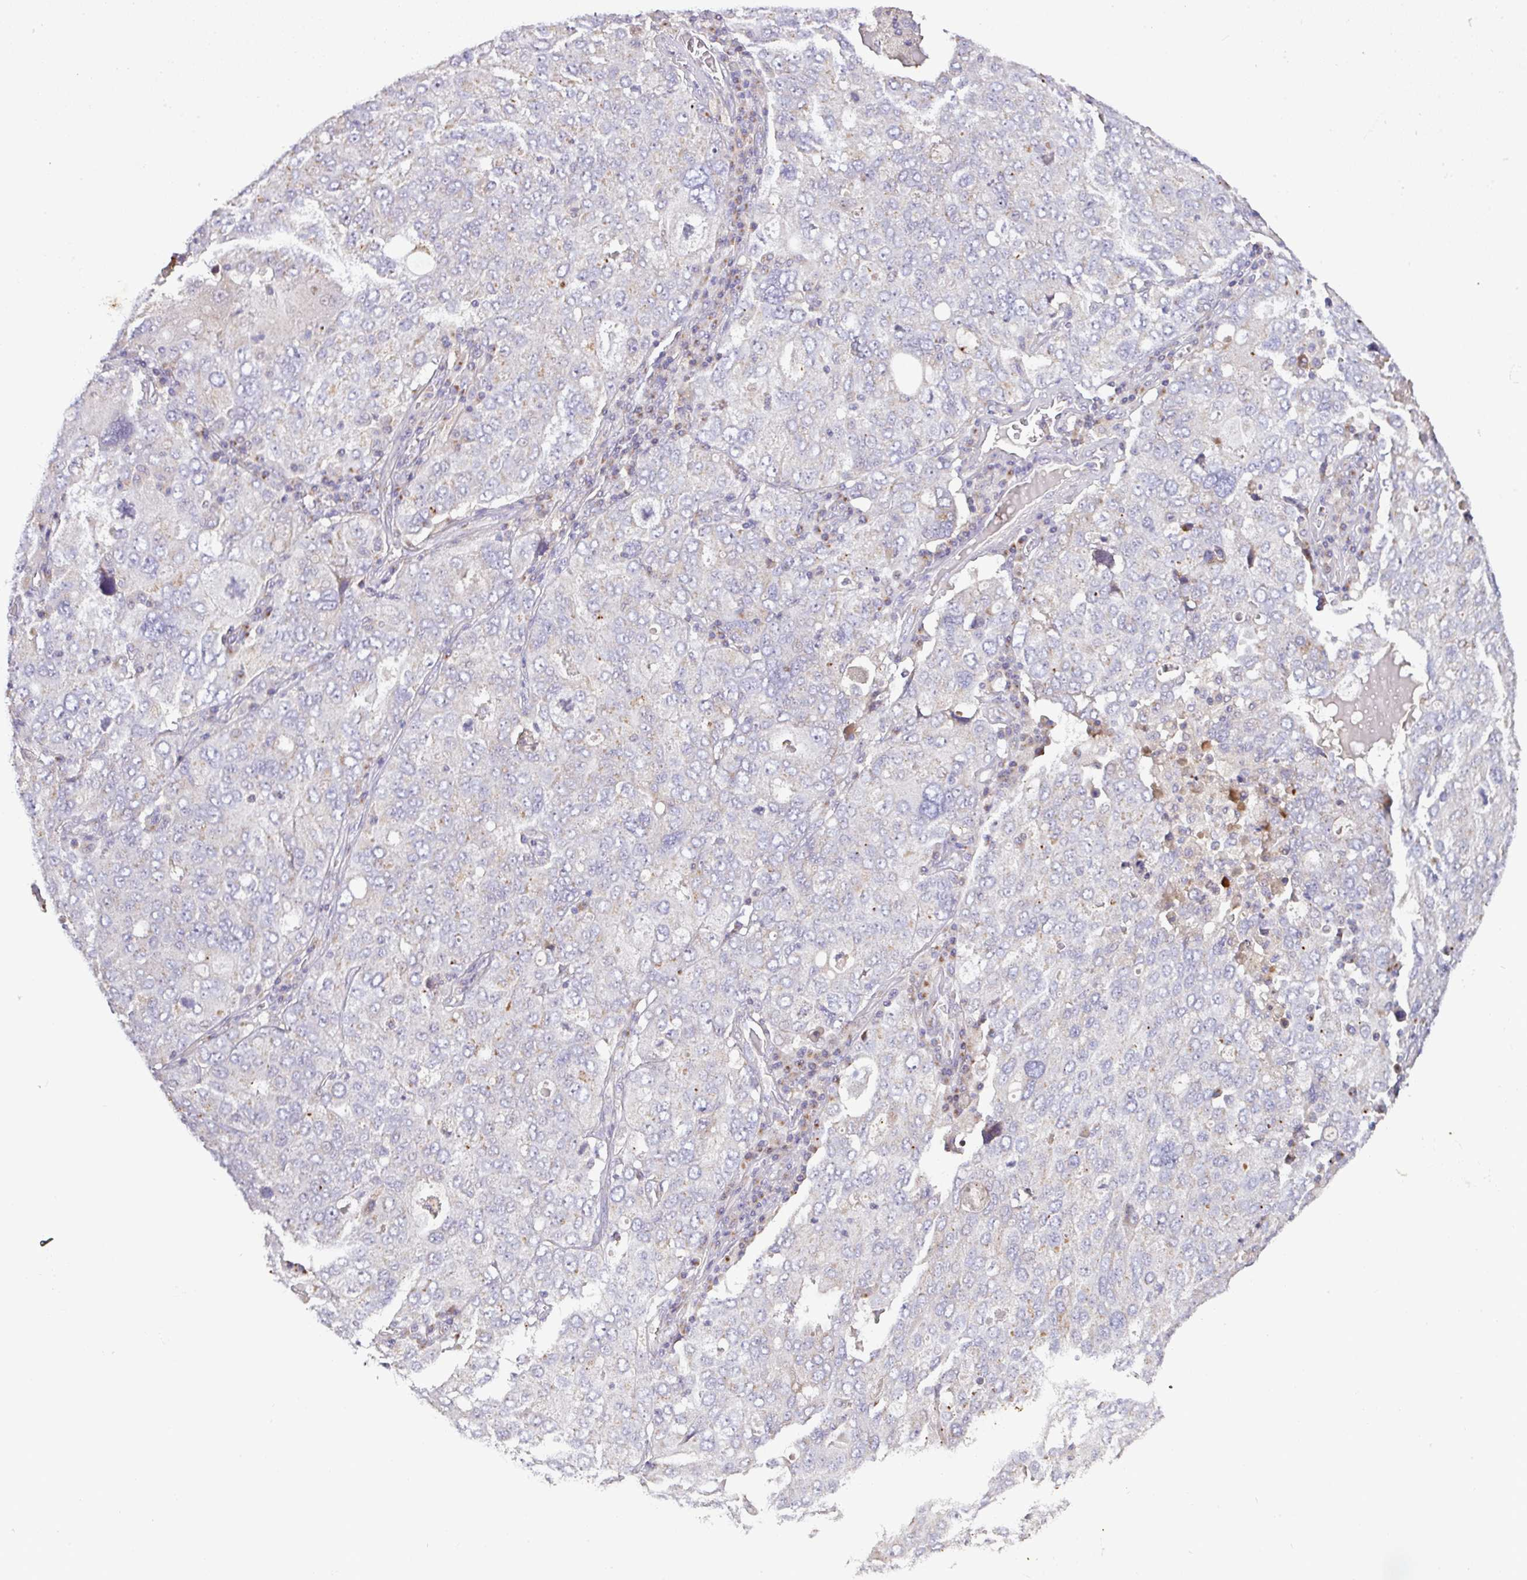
{"staining": {"intensity": "moderate", "quantity": "<25%", "location": "cytoplasmic/membranous"}, "tissue": "ovarian cancer", "cell_type": "Tumor cells", "image_type": "cancer", "snomed": [{"axis": "morphology", "description": "Carcinoma, endometroid"}, {"axis": "topography", "description": "Ovary"}], "caption": "Endometroid carcinoma (ovarian) tissue shows moderate cytoplasmic/membranous expression in approximately <25% of tumor cells", "gene": "VTI1A", "patient": {"sex": "female", "age": 62}}